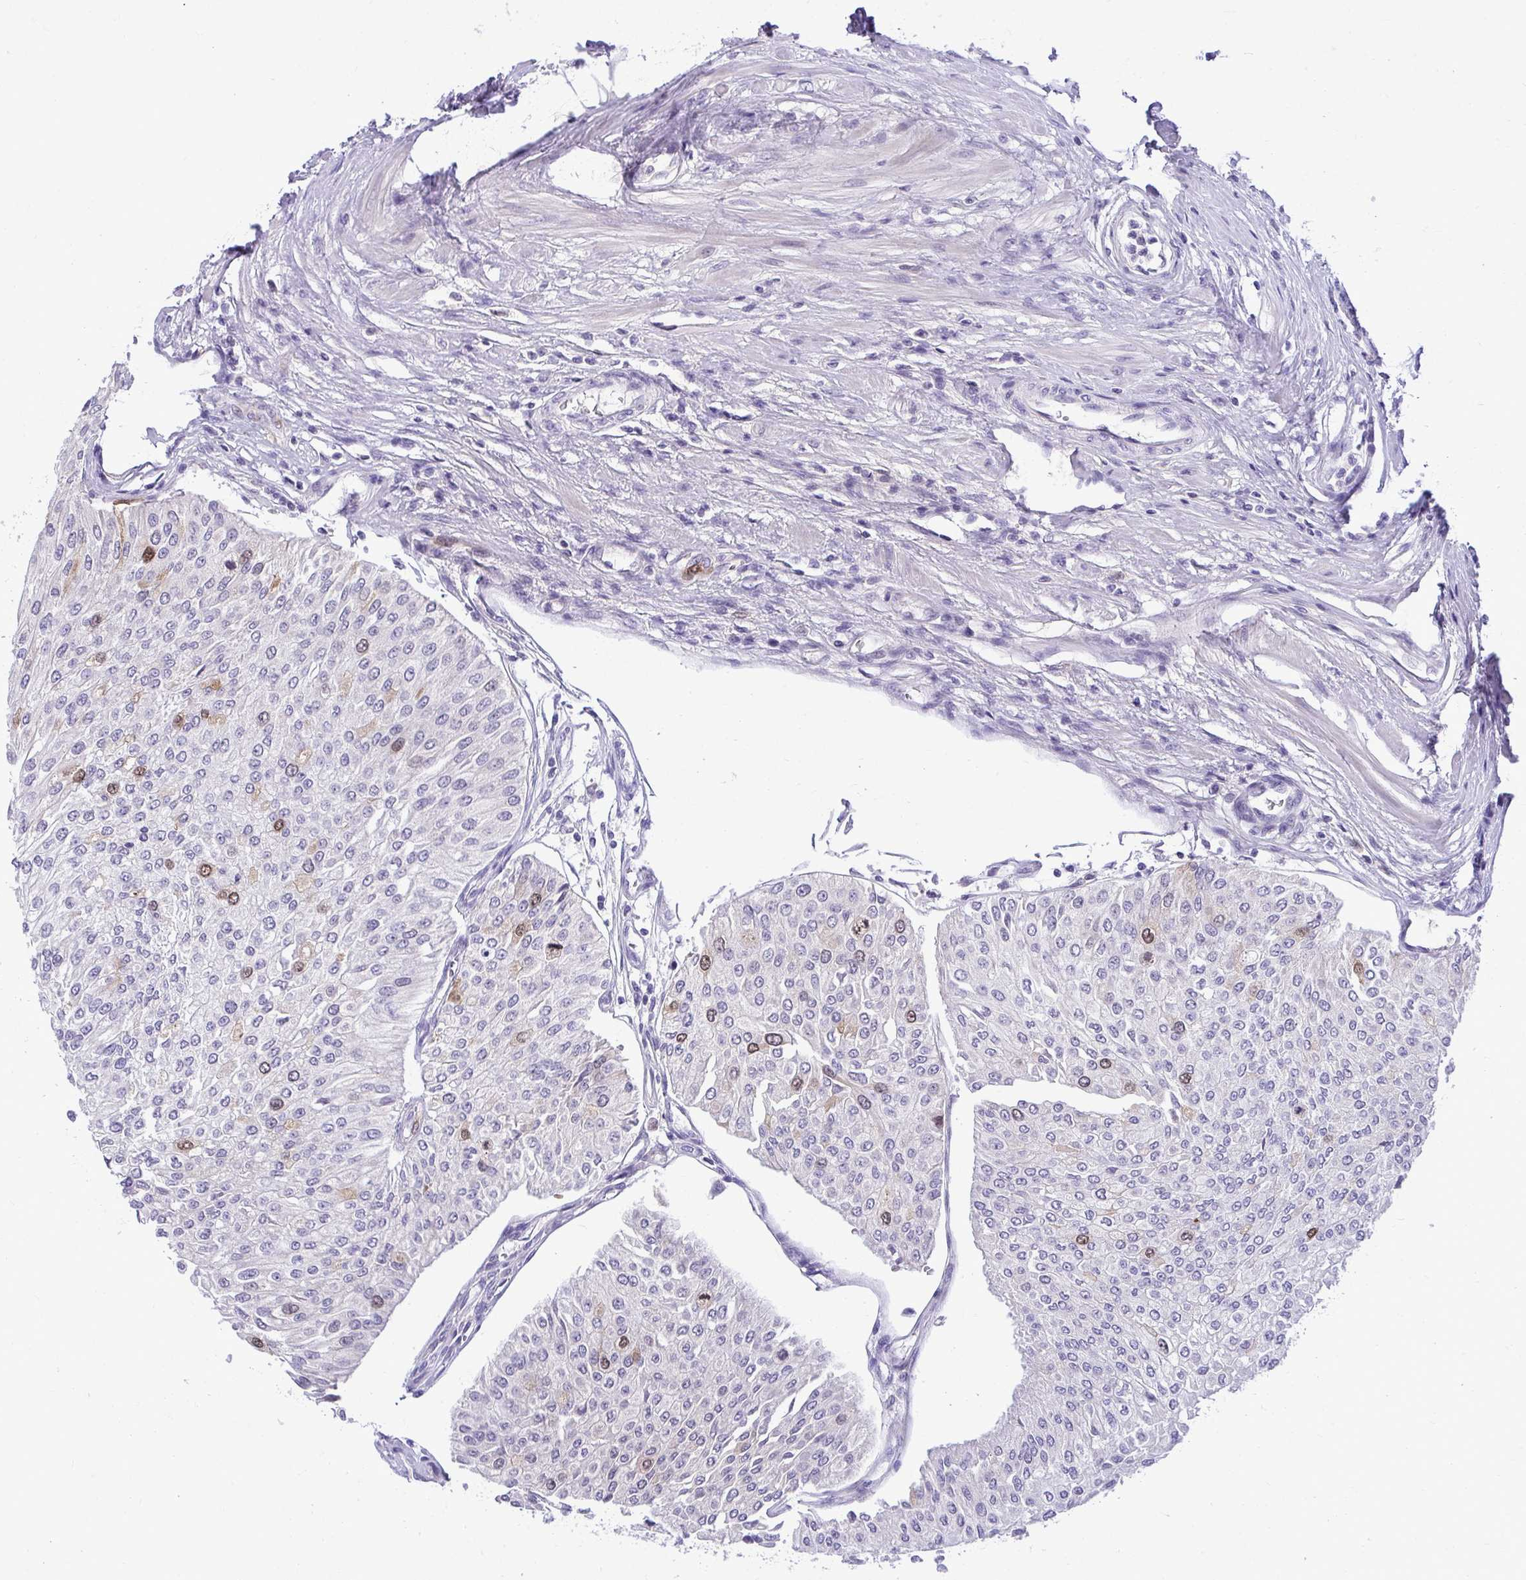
{"staining": {"intensity": "moderate", "quantity": "<25%", "location": "cytoplasmic/membranous,nuclear"}, "tissue": "urothelial cancer", "cell_type": "Tumor cells", "image_type": "cancer", "snomed": [{"axis": "morphology", "description": "Urothelial carcinoma, NOS"}, {"axis": "topography", "description": "Urinary bladder"}], "caption": "Transitional cell carcinoma stained with a protein marker reveals moderate staining in tumor cells.", "gene": "CDC20", "patient": {"sex": "male", "age": 67}}